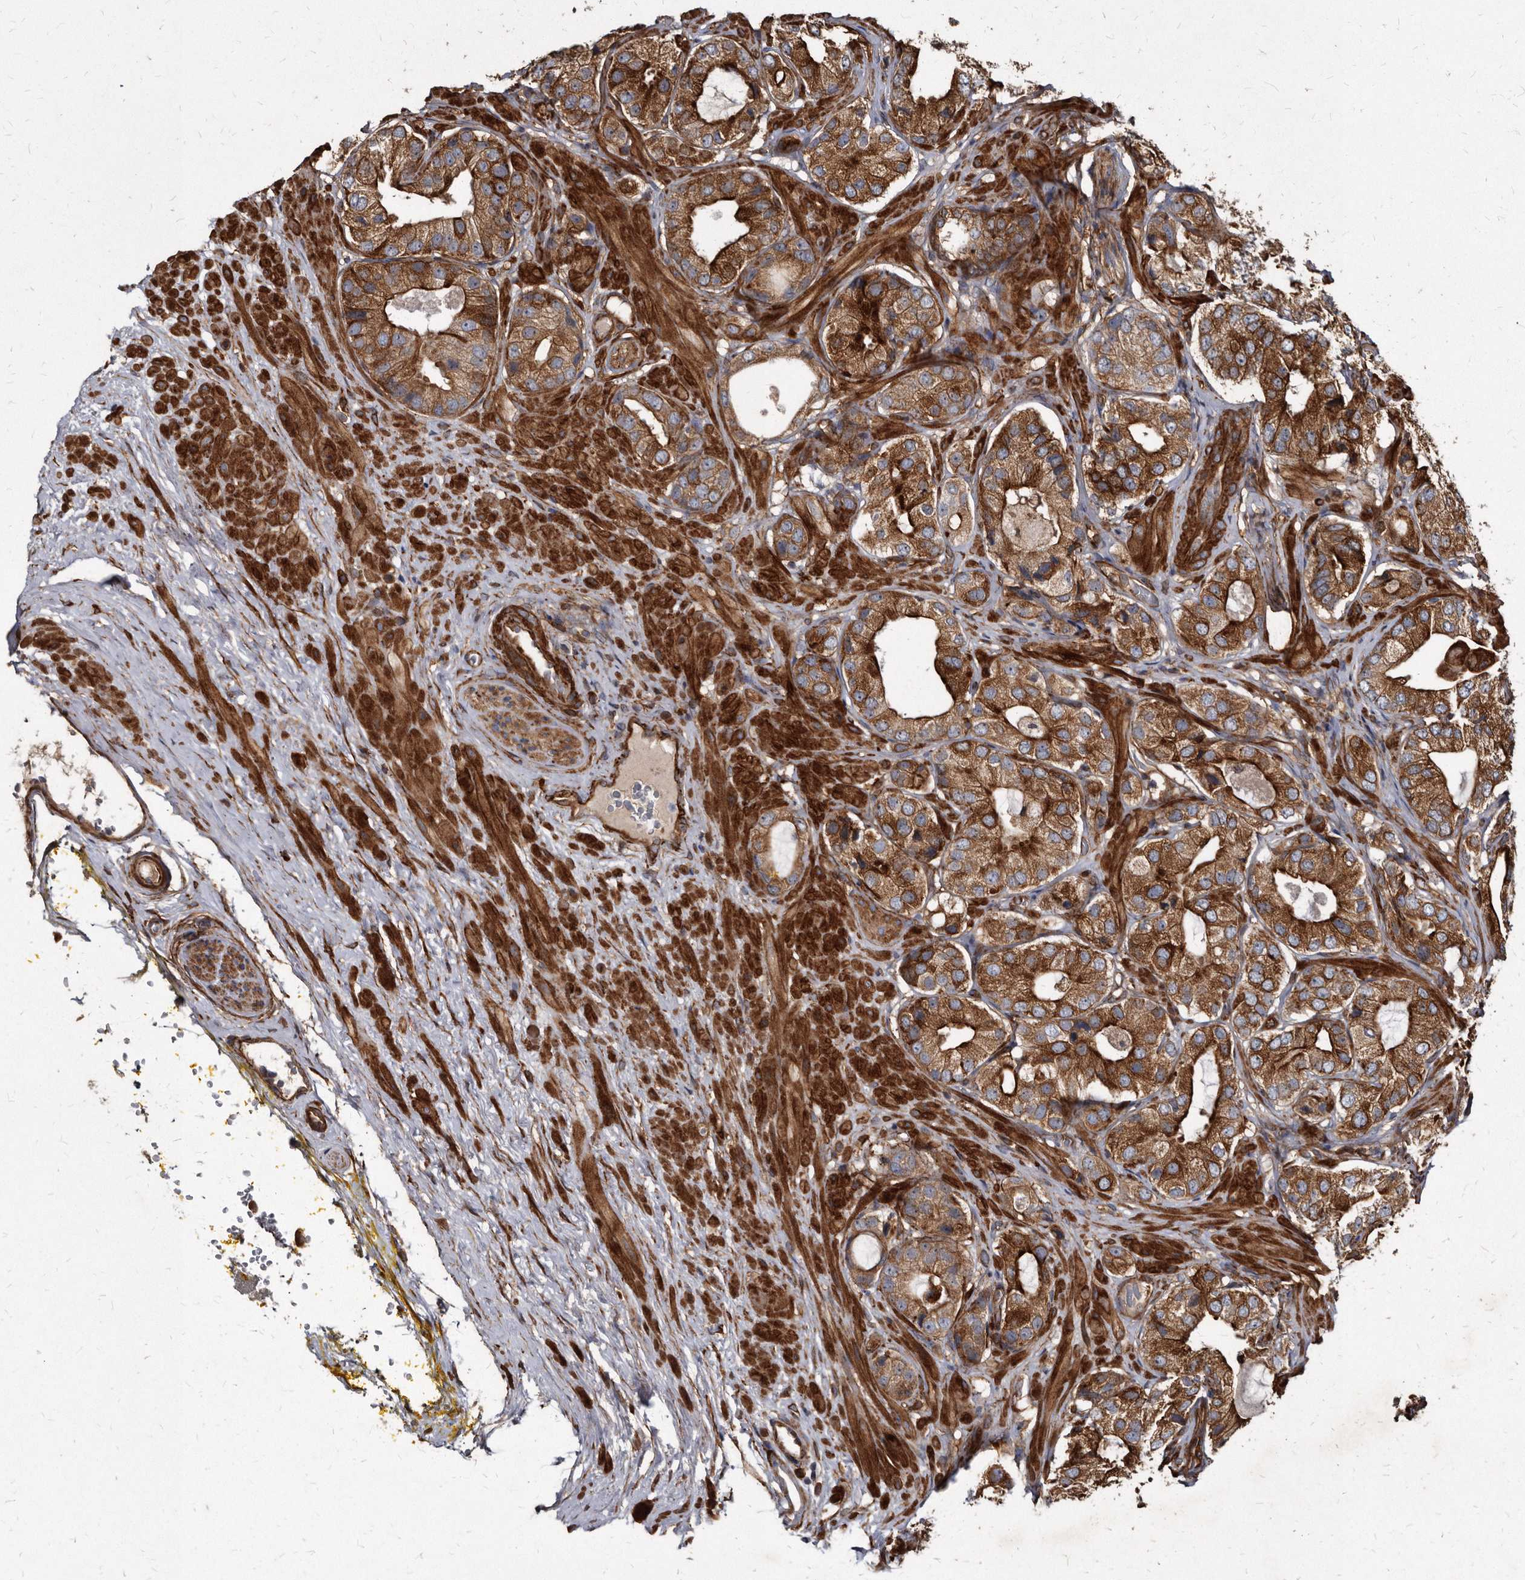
{"staining": {"intensity": "strong", "quantity": ">75%", "location": "cytoplasmic/membranous"}, "tissue": "prostate cancer", "cell_type": "Tumor cells", "image_type": "cancer", "snomed": [{"axis": "morphology", "description": "Adenocarcinoma, High grade"}, {"axis": "topography", "description": "Prostate"}], "caption": "An immunohistochemistry photomicrograph of neoplastic tissue is shown. Protein staining in brown shows strong cytoplasmic/membranous positivity in prostate adenocarcinoma (high-grade) within tumor cells.", "gene": "KCTD20", "patient": {"sex": "male", "age": 59}}